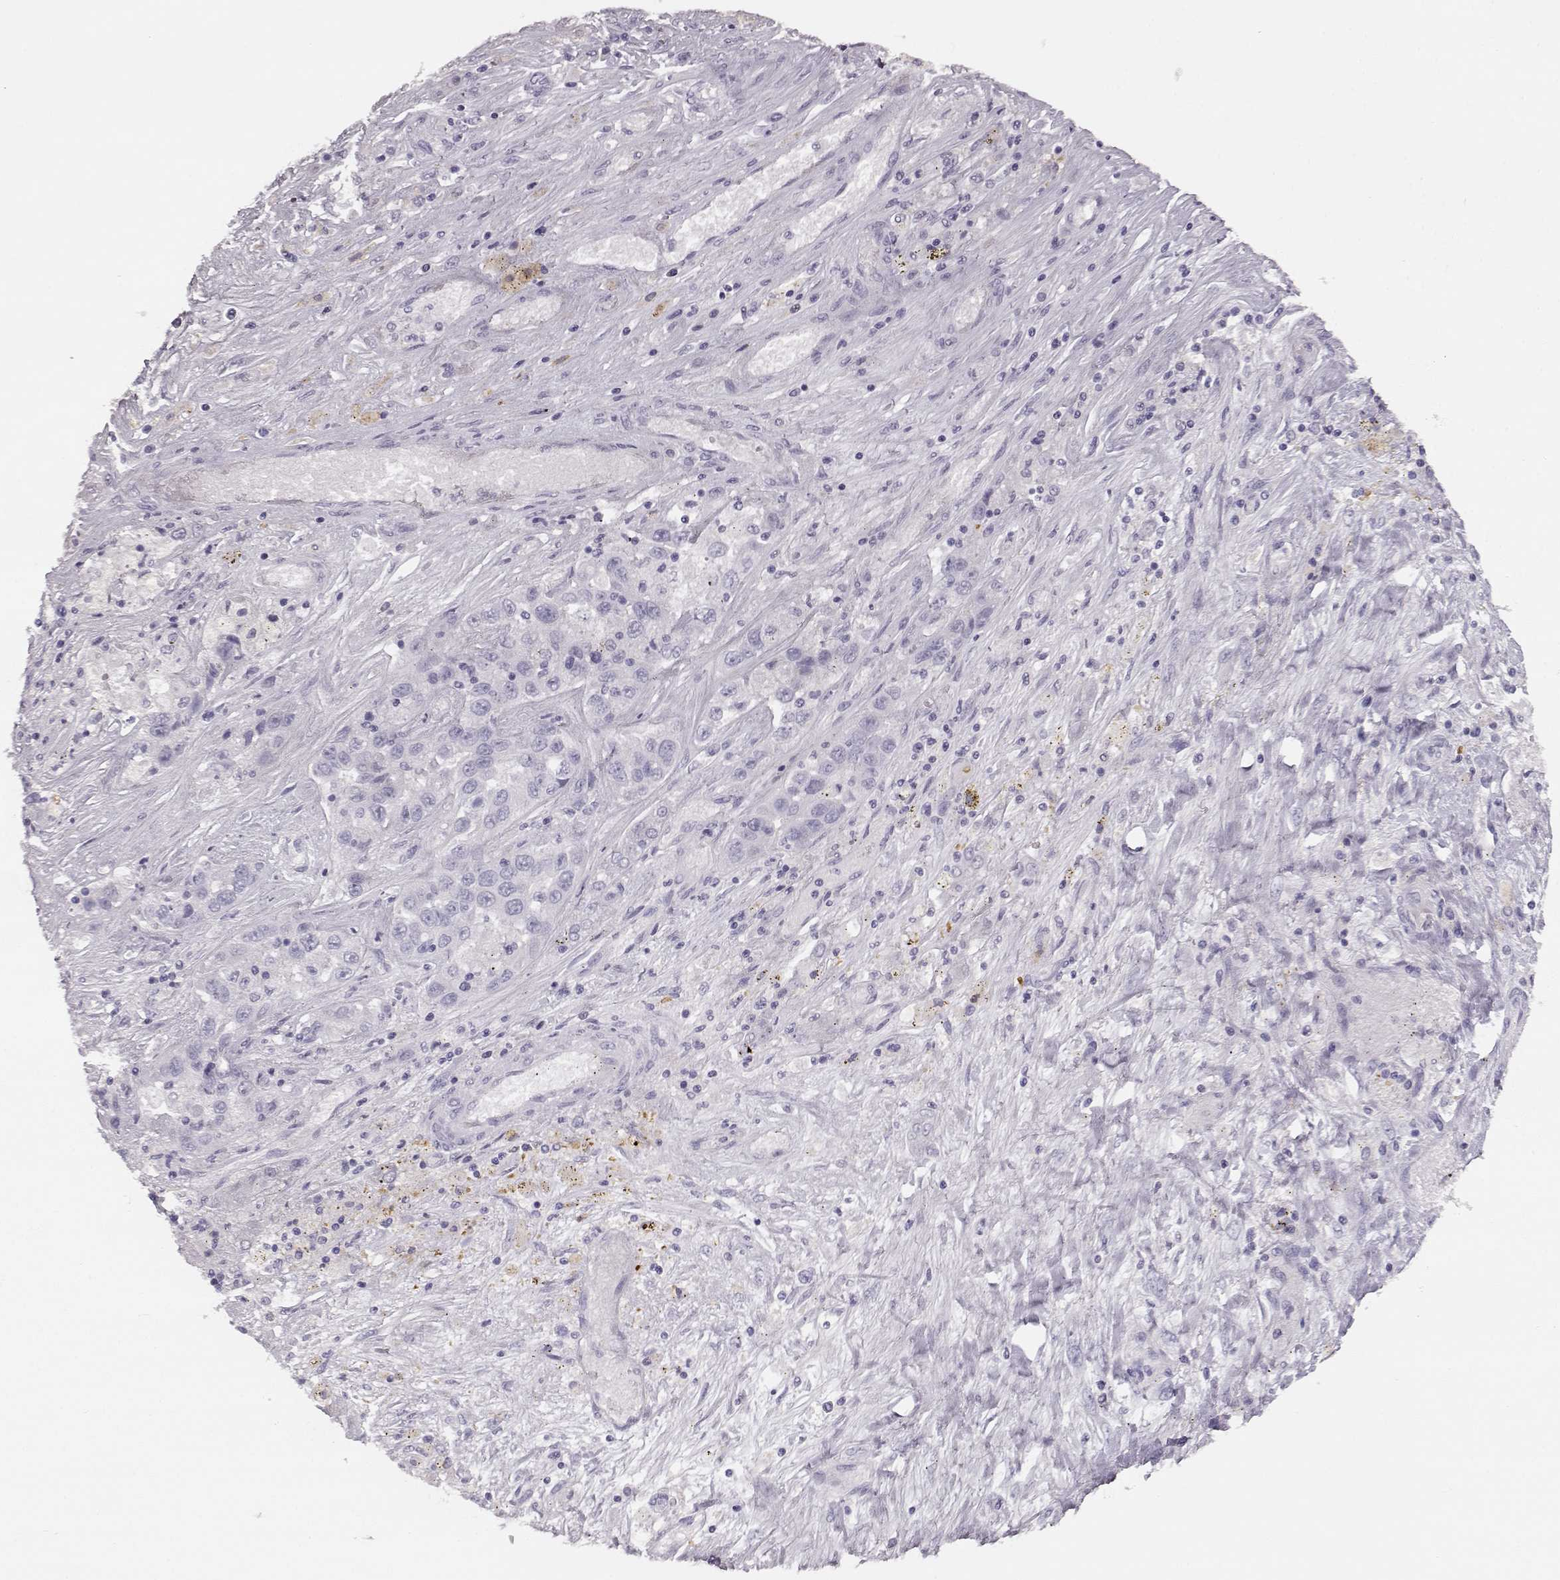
{"staining": {"intensity": "negative", "quantity": "none", "location": "none"}, "tissue": "liver cancer", "cell_type": "Tumor cells", "image_type": "cancer", "snomed": [{"axis": "morphology", "description": "Cholangiocarcinoma"}, {"axis": "topography", "description": "Liver"}], "caption": "Tumor cells are negative for protein expression in human liver cancer. Nuclei are stained in blue.", "gene": "KIAA0319", "patient": {"sex": "female", "age": 52}}